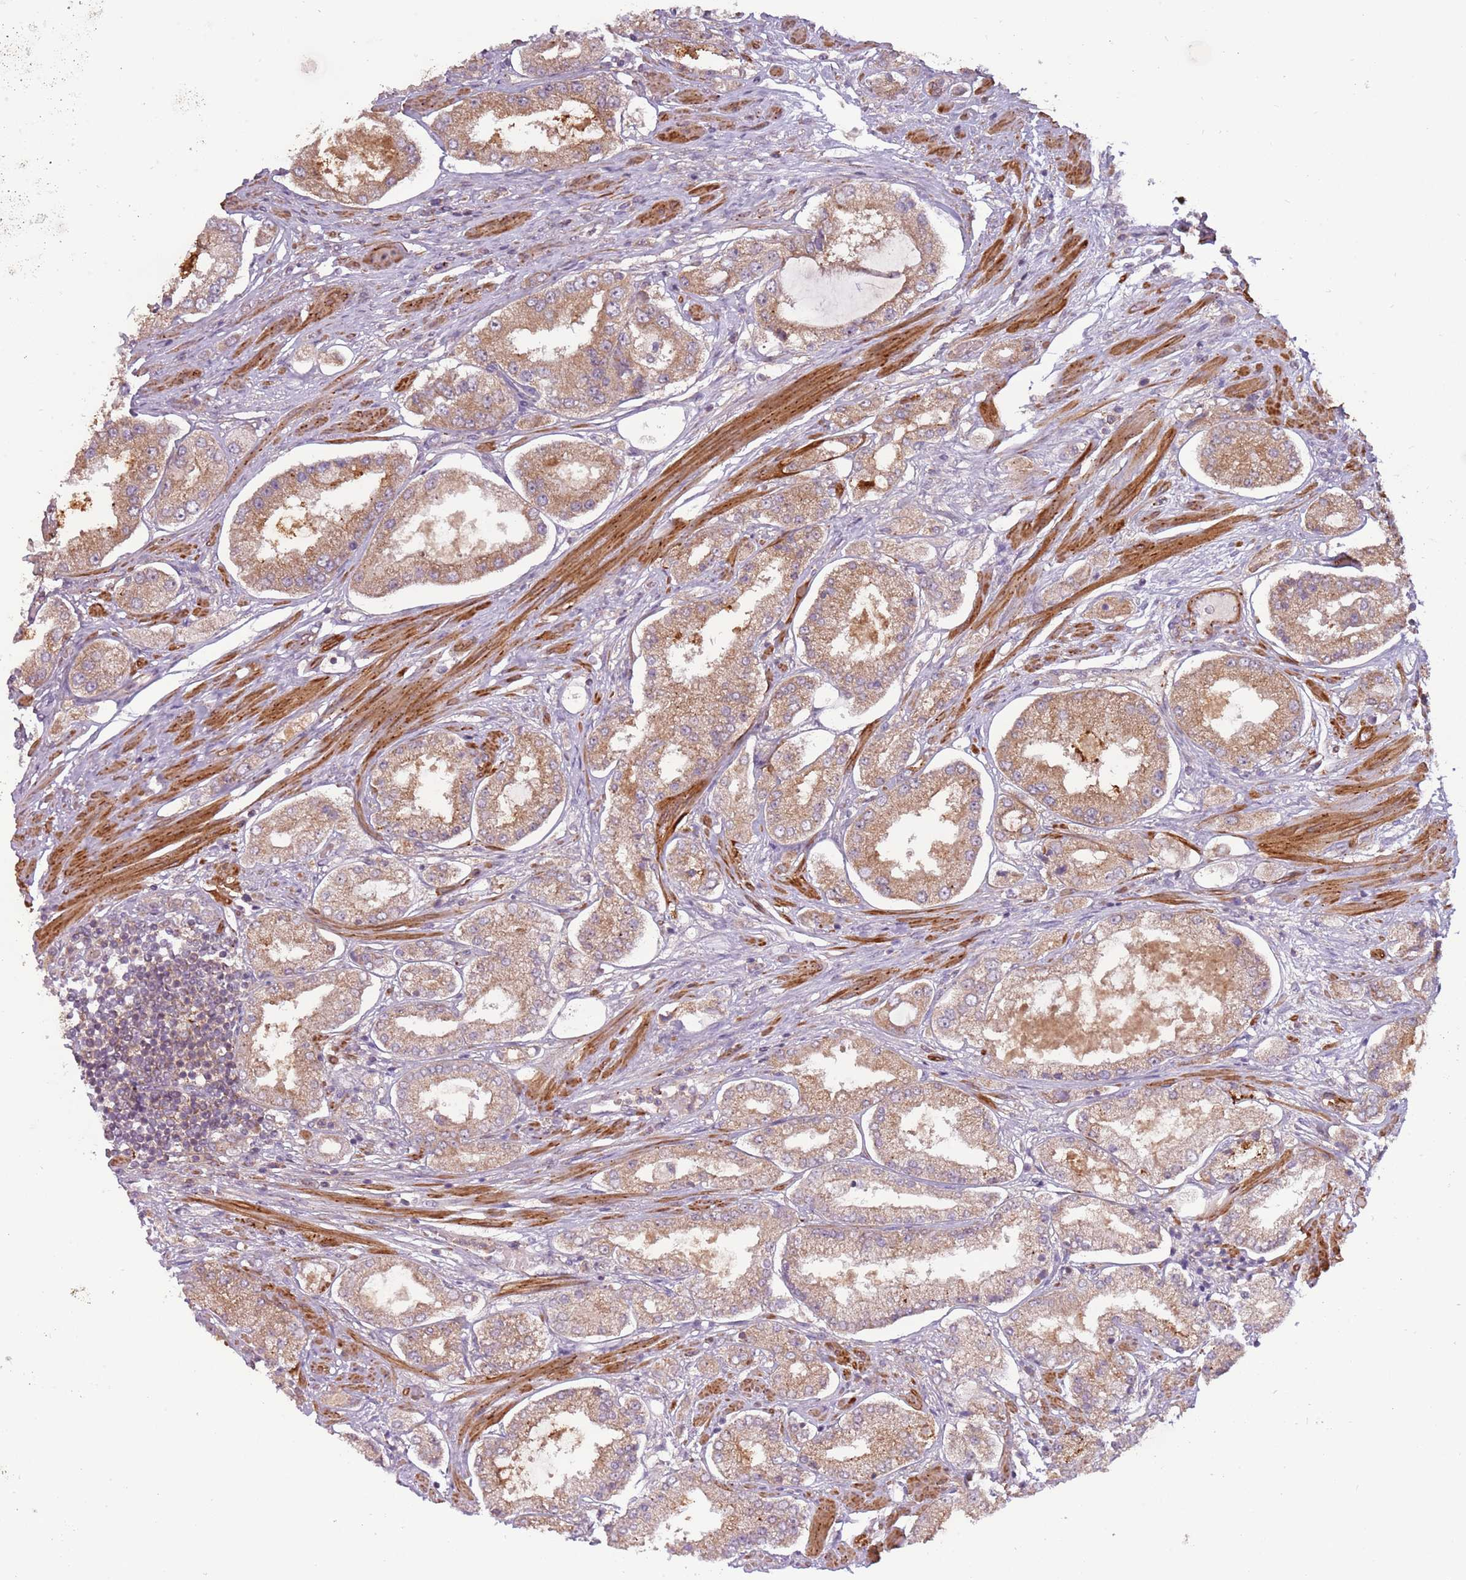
{"staining": {"intensity": "moderate", "quantity": ">75%", "location": "cytoplasmic/membranous"}, "tissue": "prostate cancer", "cell_type": "Tumor cells", "image_type": "cancer", "snomed": [{"axis": "morphology", "description": "Adenocarcinoma, High grade"}, {"axis": "topography", "description": "Prostate"}], "caption": "This photomicrograph displays immunohistochemistry (IHC) staining of human prostate high-grade adenocarcinoma, with medium moderate cytoplasmic/membranous staining in about >75% of tumor cells.", "gene": "DTD2", "patient": {"sex": "male", "age": 69}}